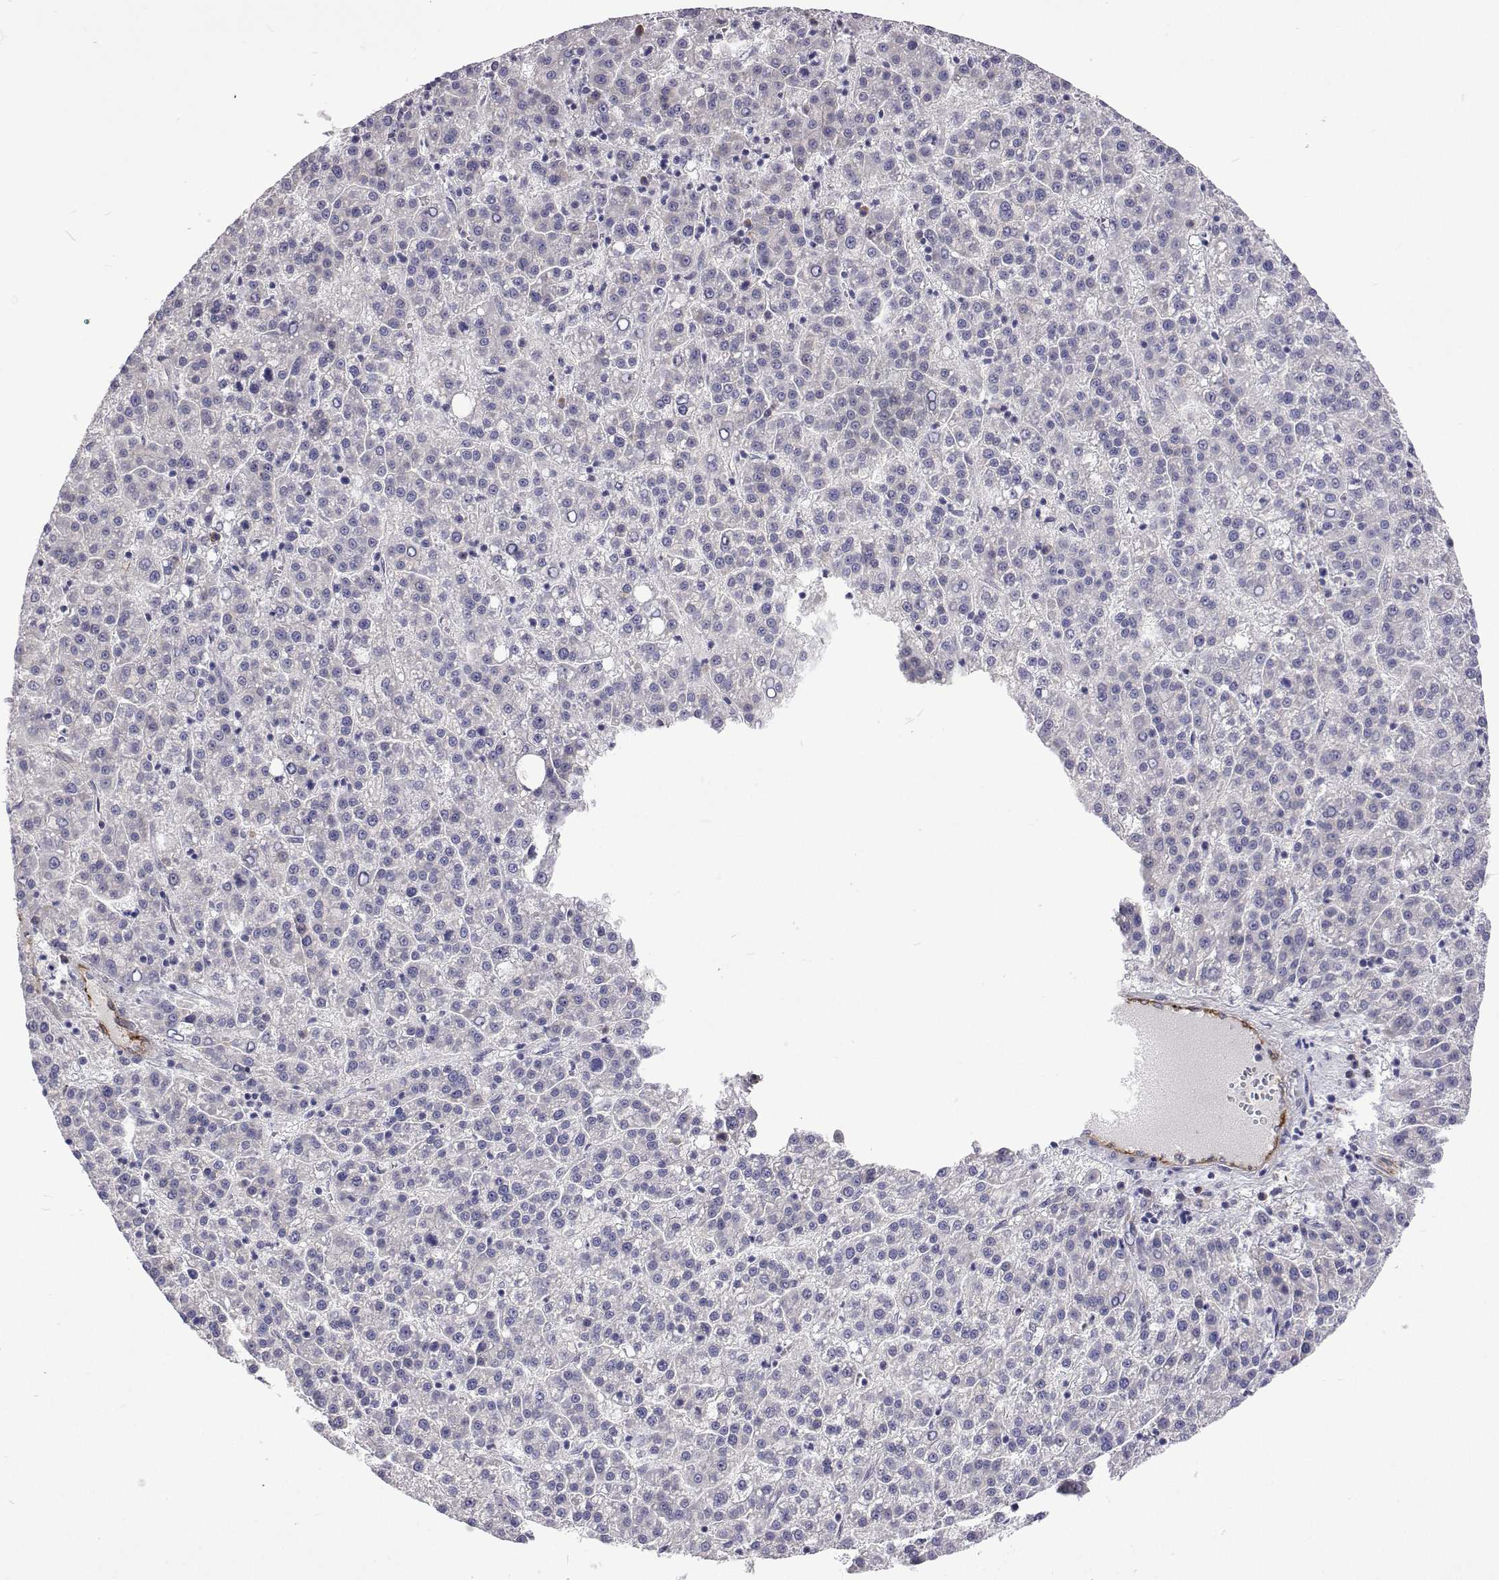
{"staining": {"intensity": "negative", "quantity": "none", "location": "none"}, "tissue": "liver cancer", "cell_type": "Tumor cells", "image_type": "cancer", "snomed": [{"axis": "morphology", "description": "Carcinoma, Hepatocellular, NOS"}, {"axis": "topography", "description": "Liver"}], "caption": "An immunohistochemistry histopathology image of hepatocellular carcinoma (liver) is shown. There is no staining in tumor cells of hepatocellular carcinoma (liver). The staining is performed using DAB (3,3'-diaminobenzidine) brown chromogen with nuclei counter-stained in using hematoxylin.", "gene": "NPR3", "patient": {"sex": "female", "age": 58}}